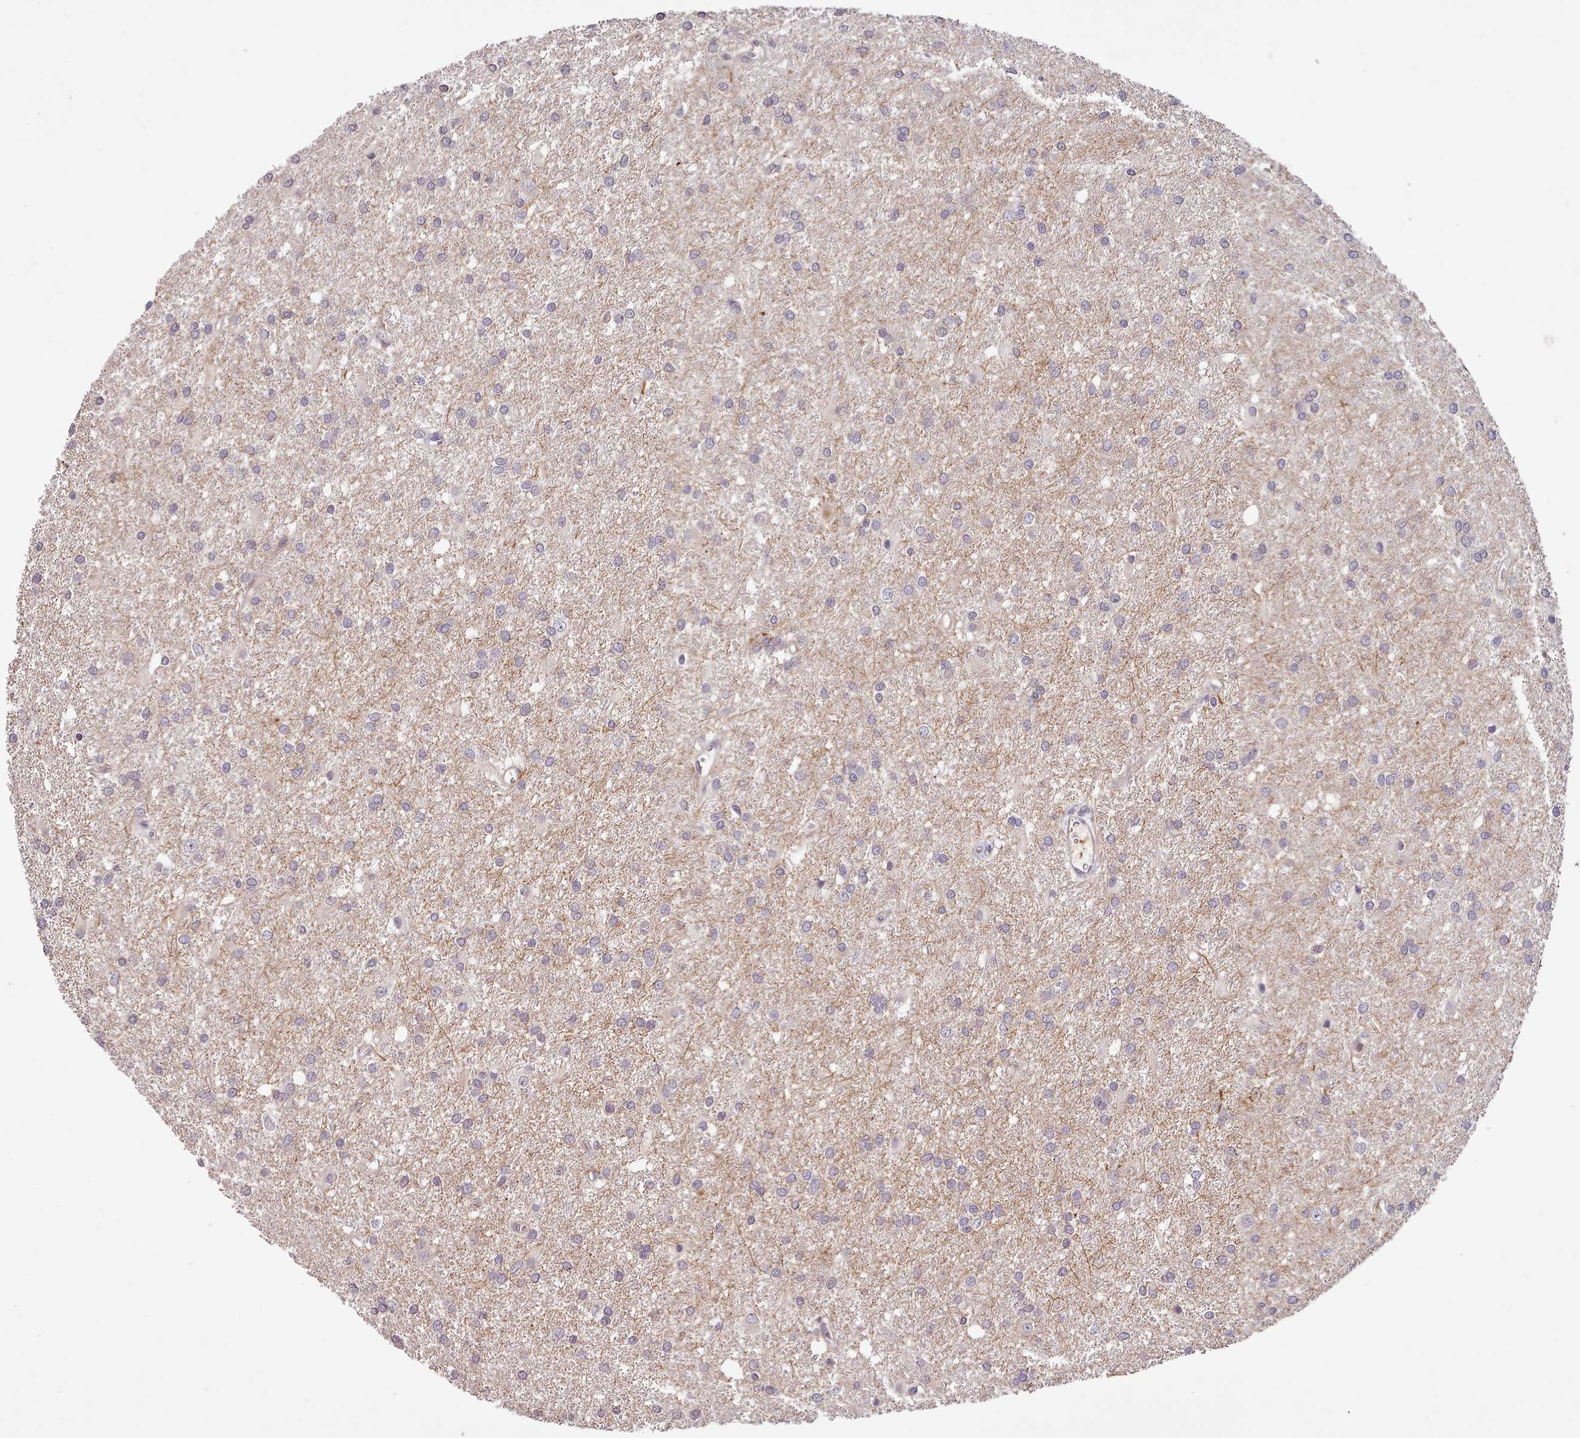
{"staining": {"intensity": "negative", "quantity": "none", "location": "none"}, "tissue": "glioma", "cell_type": "Tumor cells", "image_type": "cancer", "snomed": [{"axis": "morphology", "description": "Glioma, malignant, High grade"}, {"axis": "topography", "description": "Brain"}], "caption": "High-grade glioma (malignant) was stained to show a protein in brown. There is no significant expression in tumor cells. (DAB immunohistochemistry (IHC) with hematoxylin counter stain).", "gene": "ZNF658", "patient": {"sex": "female", "age": 50}}